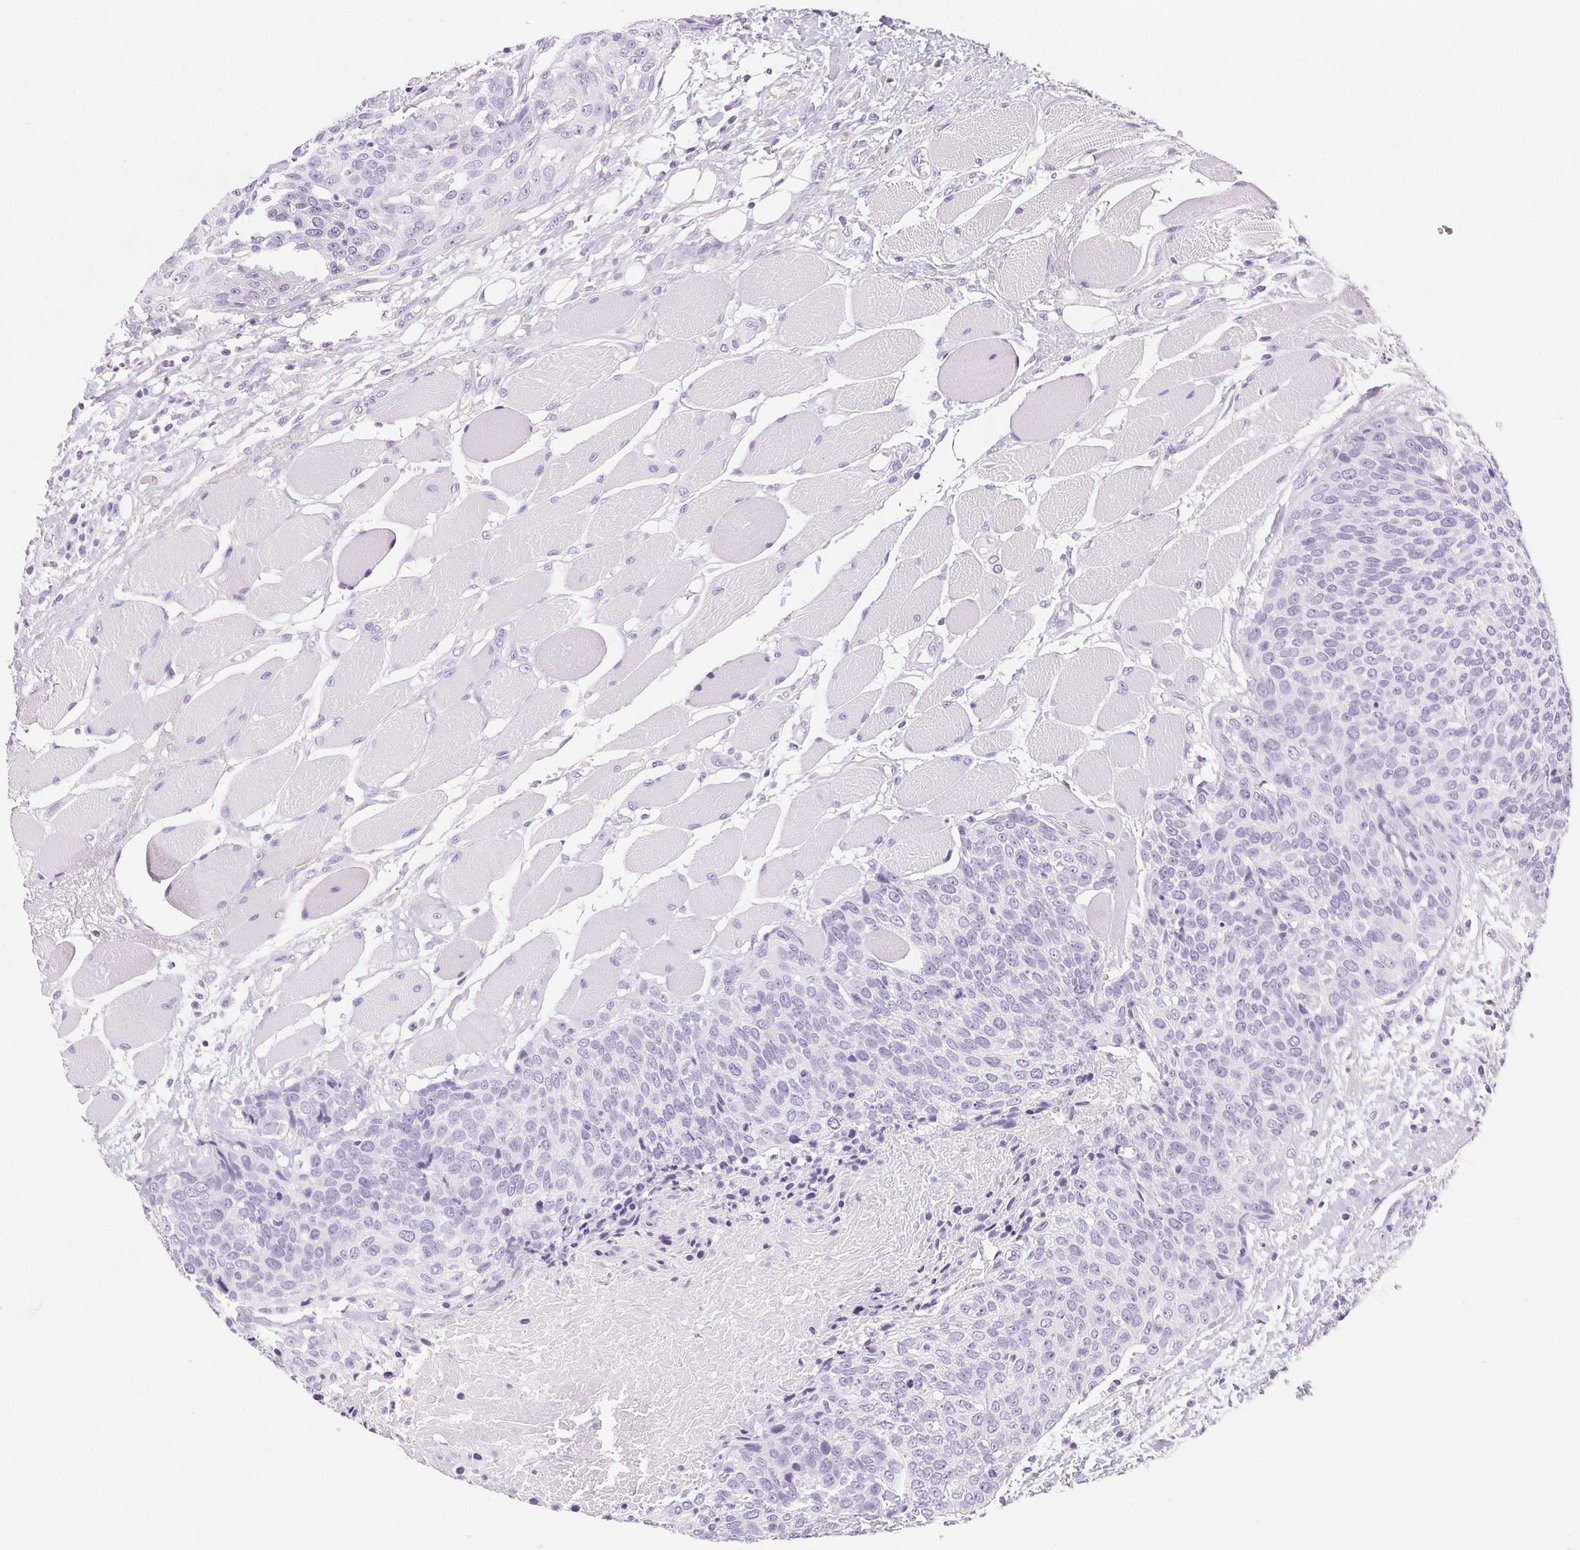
{"staining": {"intensity": "negative", "quantity": "none", "location": "none"}, "tissue": "head and neck cancer", "cell_type": "Tumor cells", "image_type": "cancer", "snomed": [{"axis": "morphology", "description": "Squamous cell carcinoma, NOS"}, {"axis": "topography", "description": "Oral tissue"}, {"axis": "topography", "description": "Head-Neck"}], "caption": "High magnification brightfield microscopy of head and neck cancer (squamous cell carcinoma) stained with DAB (3,3'-diaminobenzidine) (brown) and counterstained with hematoxylin (blue): tumor cells show no significant expression. The staining was performed using DAB (3,3'-diaminobenzidine) to visualize the protein expression in brown, while the nuclei were stained in blue with hematoxylin (Magnification: 20x).", "gene": "BEND2", "patient": {"sex": "male", "age": 64}}